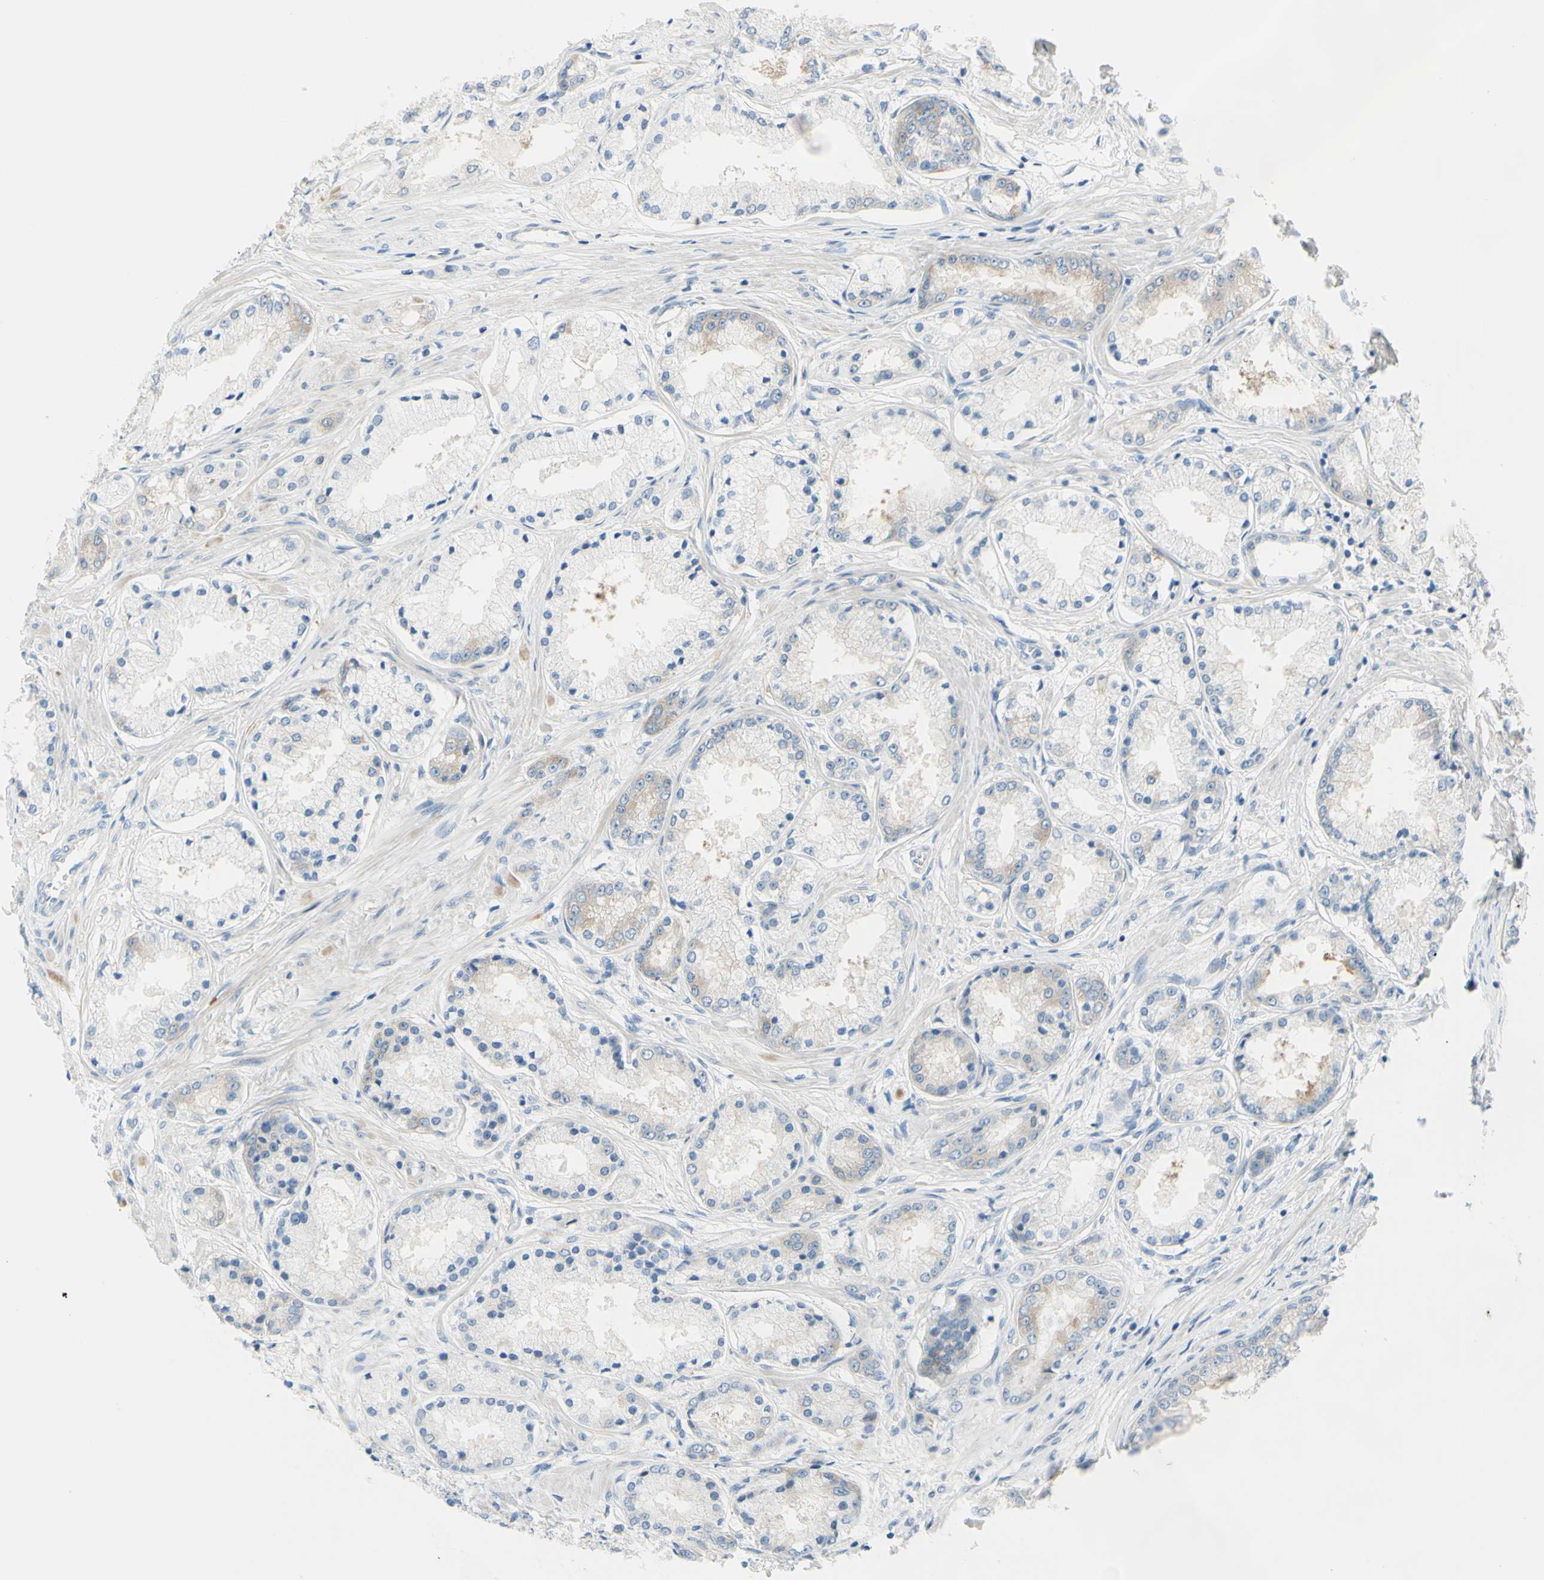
{"staining": {"intensity": "weak", "quantity": "<25%", "location": "cytoplasmic/membranous"}, "tissue": "prostate cancer", "cell_type": "Tumor cells", "image_type": "cancer", "snomed": [{"axis": "morphology", "description": "Adenocarcinoma, High grade"}, {"axis": "topography", "description": "Prostate"}], "caption": "Immunohistochemistry (IHC) photomicrograph of neoplastic tissue: prostate cancer stained with DAB displays no significant protein expression in tumor cells.", "gene": "FRMD4B", "patient": {"sex": "male", "age": 59}}